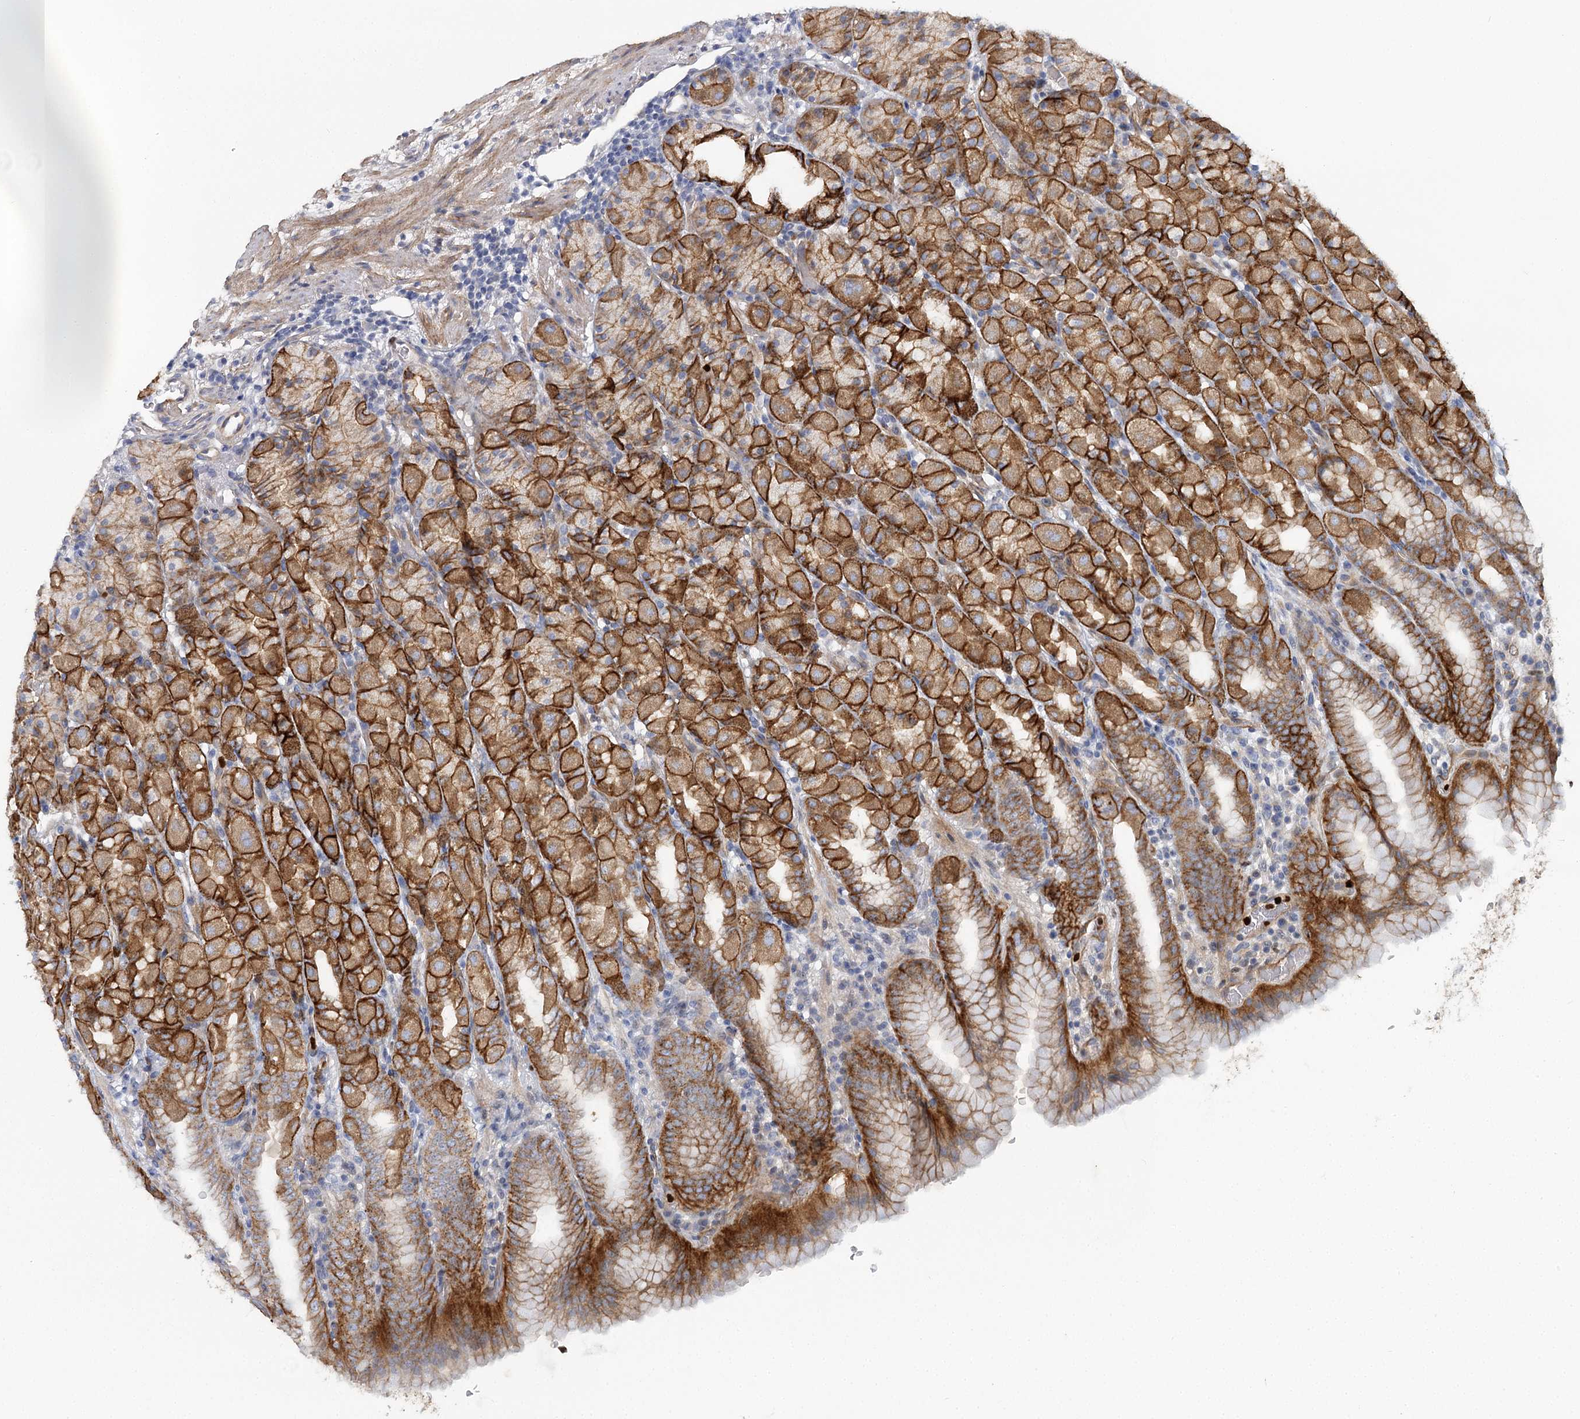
{"staining": {"intensity": "strong", "quantity": ">75%", "location": "cytoplasmic/membranous"}, "tissue": "stomach", "cell_type": "Glandular cells", "image_type": "normal", "snomed": [{"axis": "morphology", "description": "Normal tissue, NOS"}, {"axis": "topography", "description": "Stomach, upper"}], "caption": "Human stomach stained with a brown dye exhibits strong cytoplasmic/membranous positive staining in about >75% of glandular cells.", "gene": "C11orf52", "patient": {"sex": "male", "age": 68}}